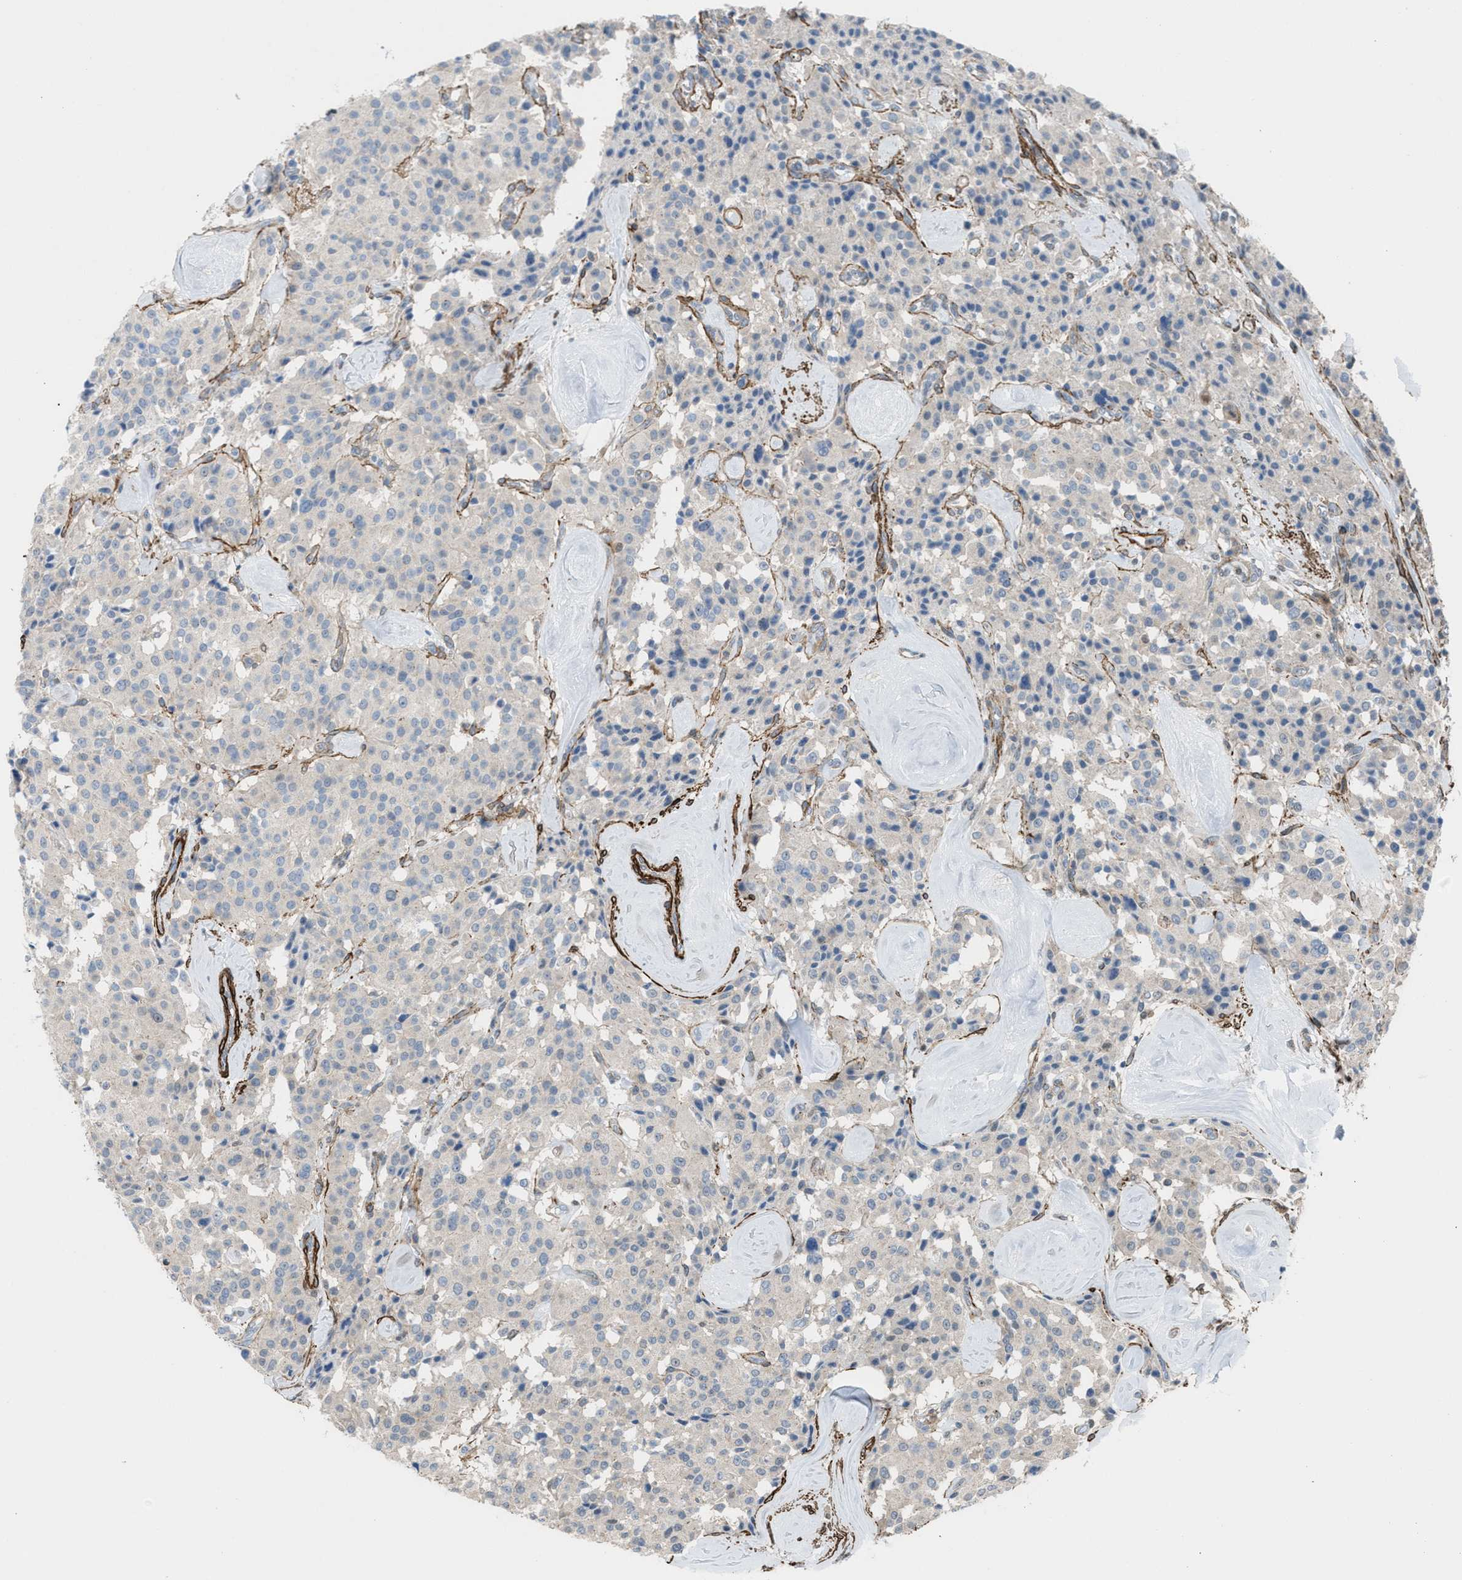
{"staining": {"intensity": "negative", "quantity": "none", "location": "none"}, "tissue": "carcinoid", "cell_type": "Tumor cells", "image_type": "cancer", "snomed": [{"axis": "morphology", "description": "Carcinoid, malignant, NOS"}, {"axis": "topography", "description": "Lung"}], "caption": "Immunohistochemistry (IHC) of human carcinoid (malignant) demonstrates no expression in tumor cells. (DAB immunohistochemistry (IHC) with hematoxylin counter stain).", "gene": "NQO2", "patient": {"sex": "male", "age": 30}}